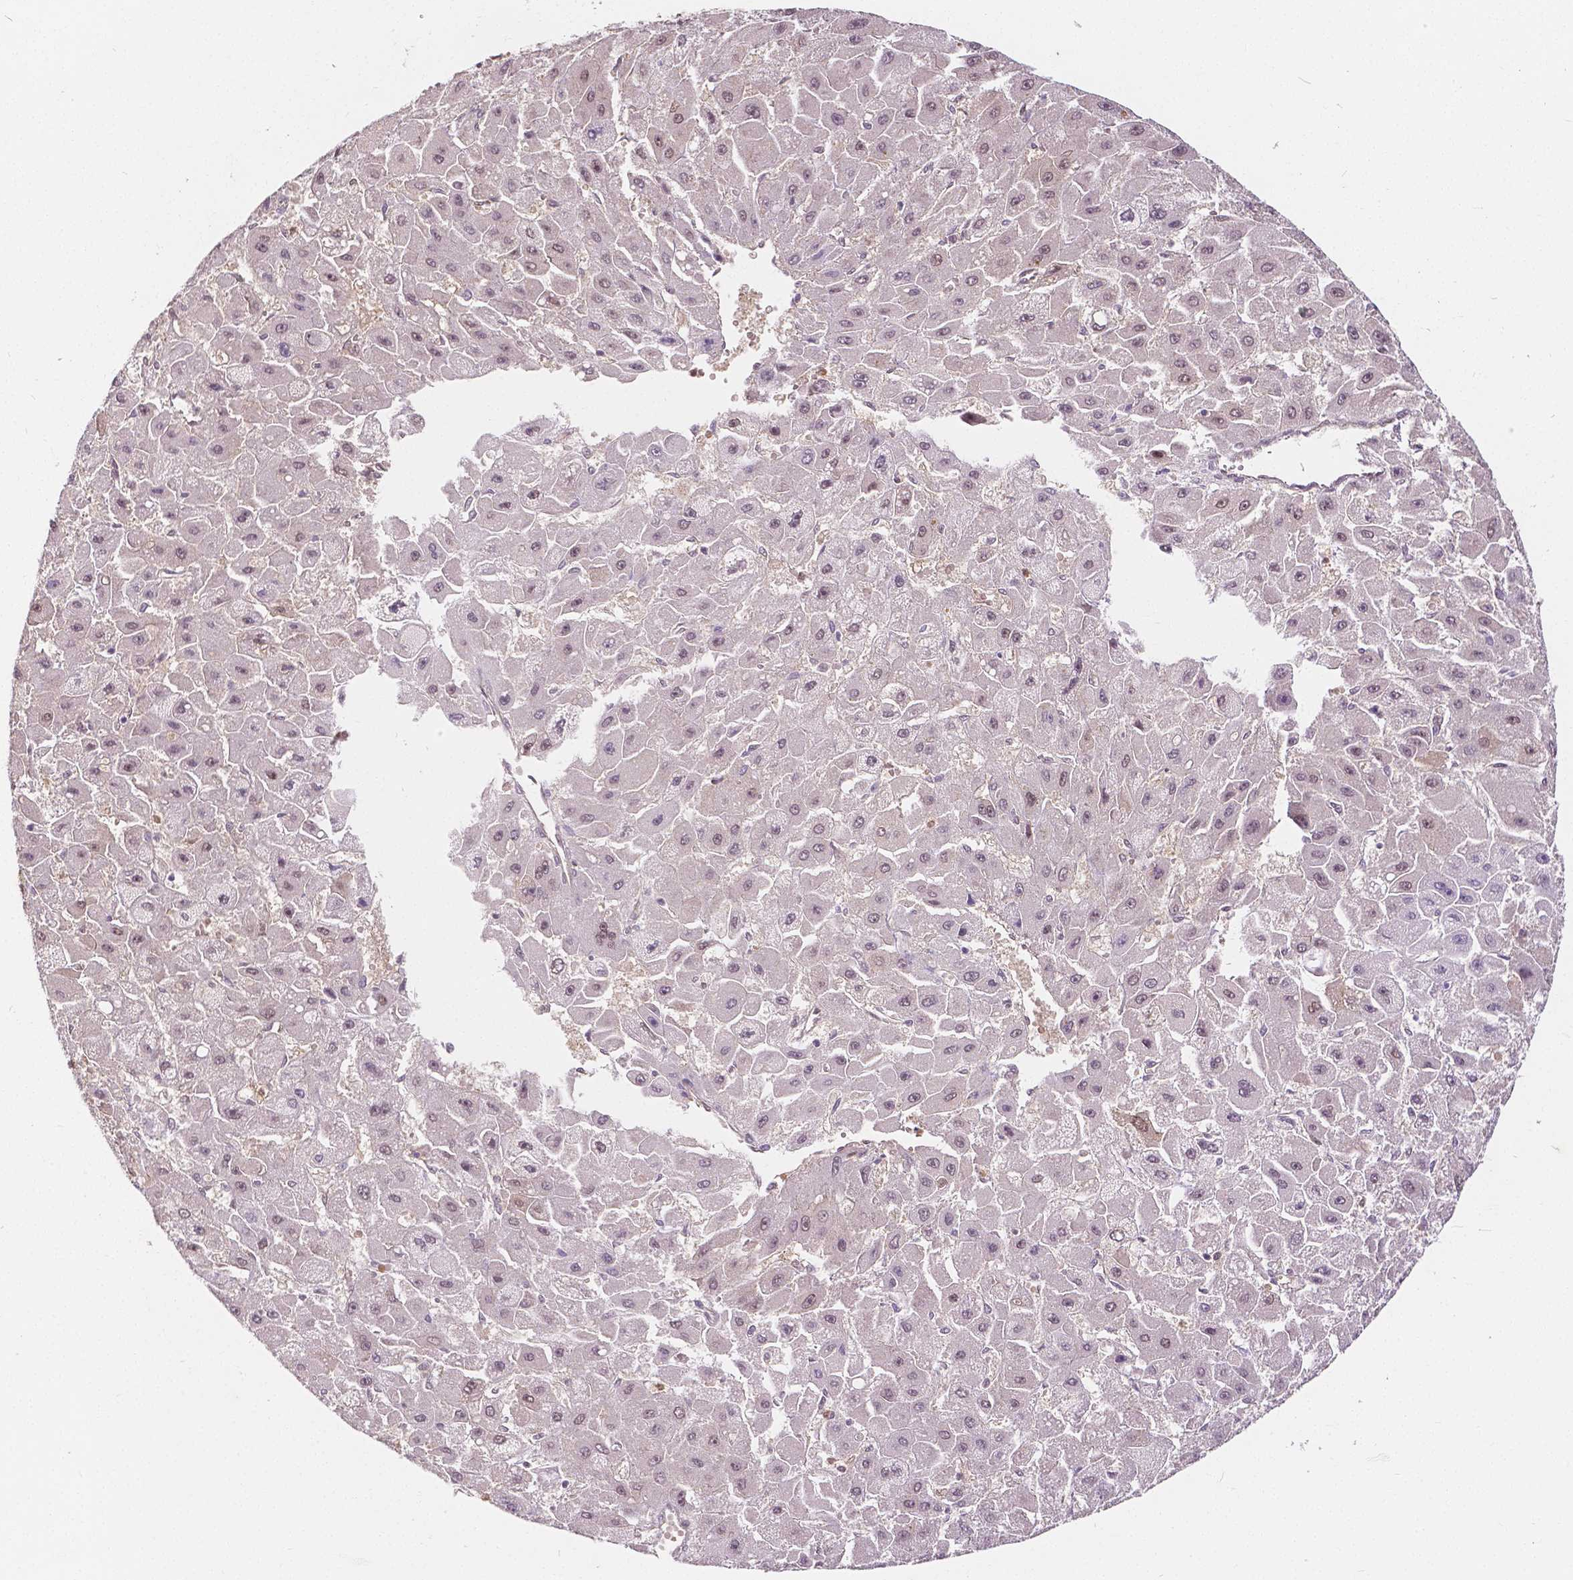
{"staining": {"intensity": "weak", "quantity": "25%-75%", "location": "nuclear"}, "tissue": "liver cancer", "cell_type": "Tumor cells", "image_type": "cancer", "snomed": [{"axis": "morphology", "description": "Carcinoma, Hepatocellular, NOS"}, {"axis": "topography", "description": "Liver"}], "caption": "Immunohistochemistry of human liver cancer (hepatocellular carcinoma) shows low levels of weak nuclear positivity in about 25%-75% of tumor cells.", "gene": "NAPRT", "patient": {"sex": "female", "age": 25}}